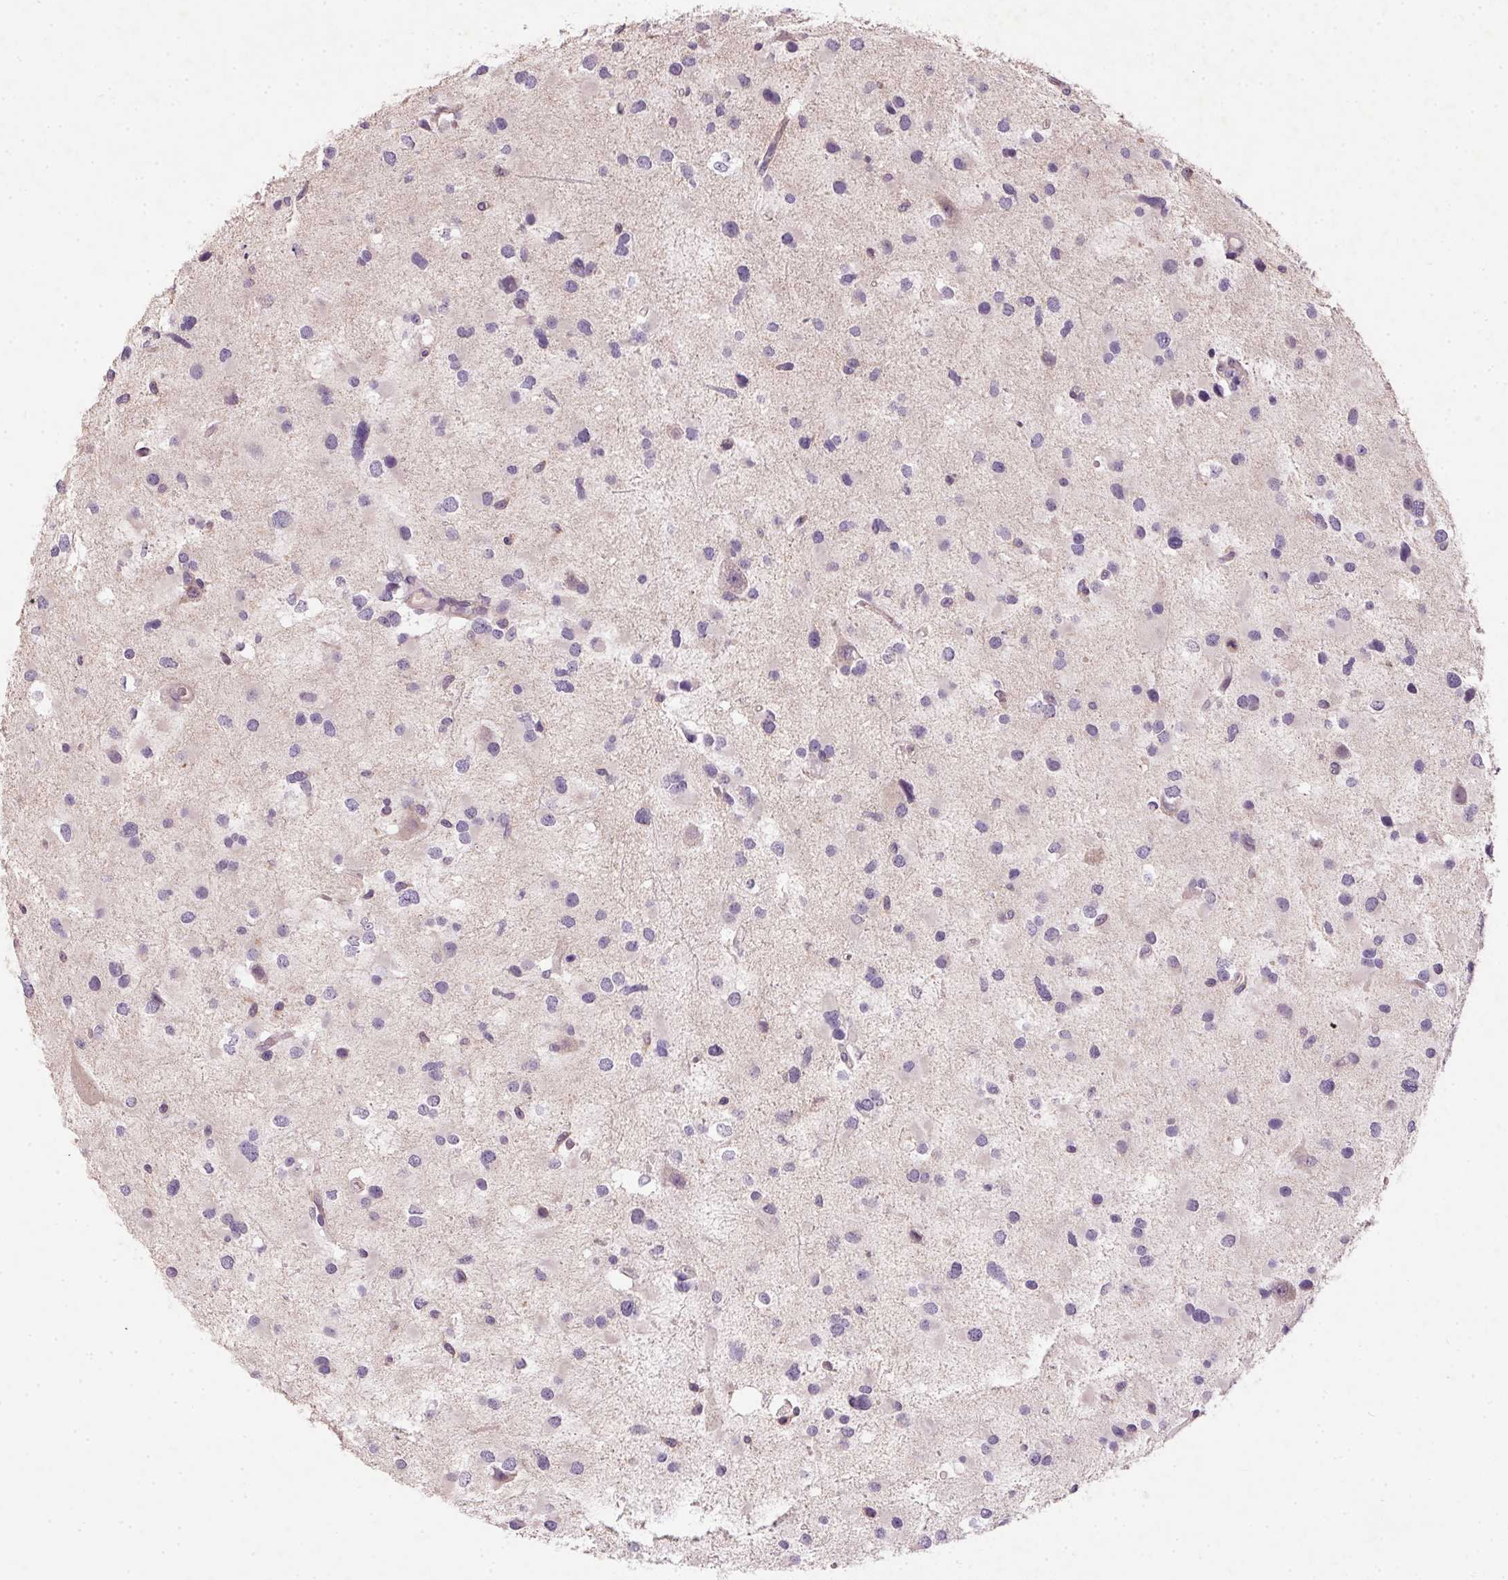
{"staining": {"intensity": "negative", "quantity": "none", "location": "none"}, "tissue": "glioma", "cell_type": "Tumor cells", "image_type": "cancer", "snomed": [{"axis": "morphology", "description": "Glioma, malignant, Low grade"}, {"axis": "topography", "description": "Brain"}], "caption": "The immunohistochemistry photomicrograph has no significant expression in tumor cells of glioma tissue.", "gene": "KCNK15", "patient": {"sex": "female", "age": 32}}